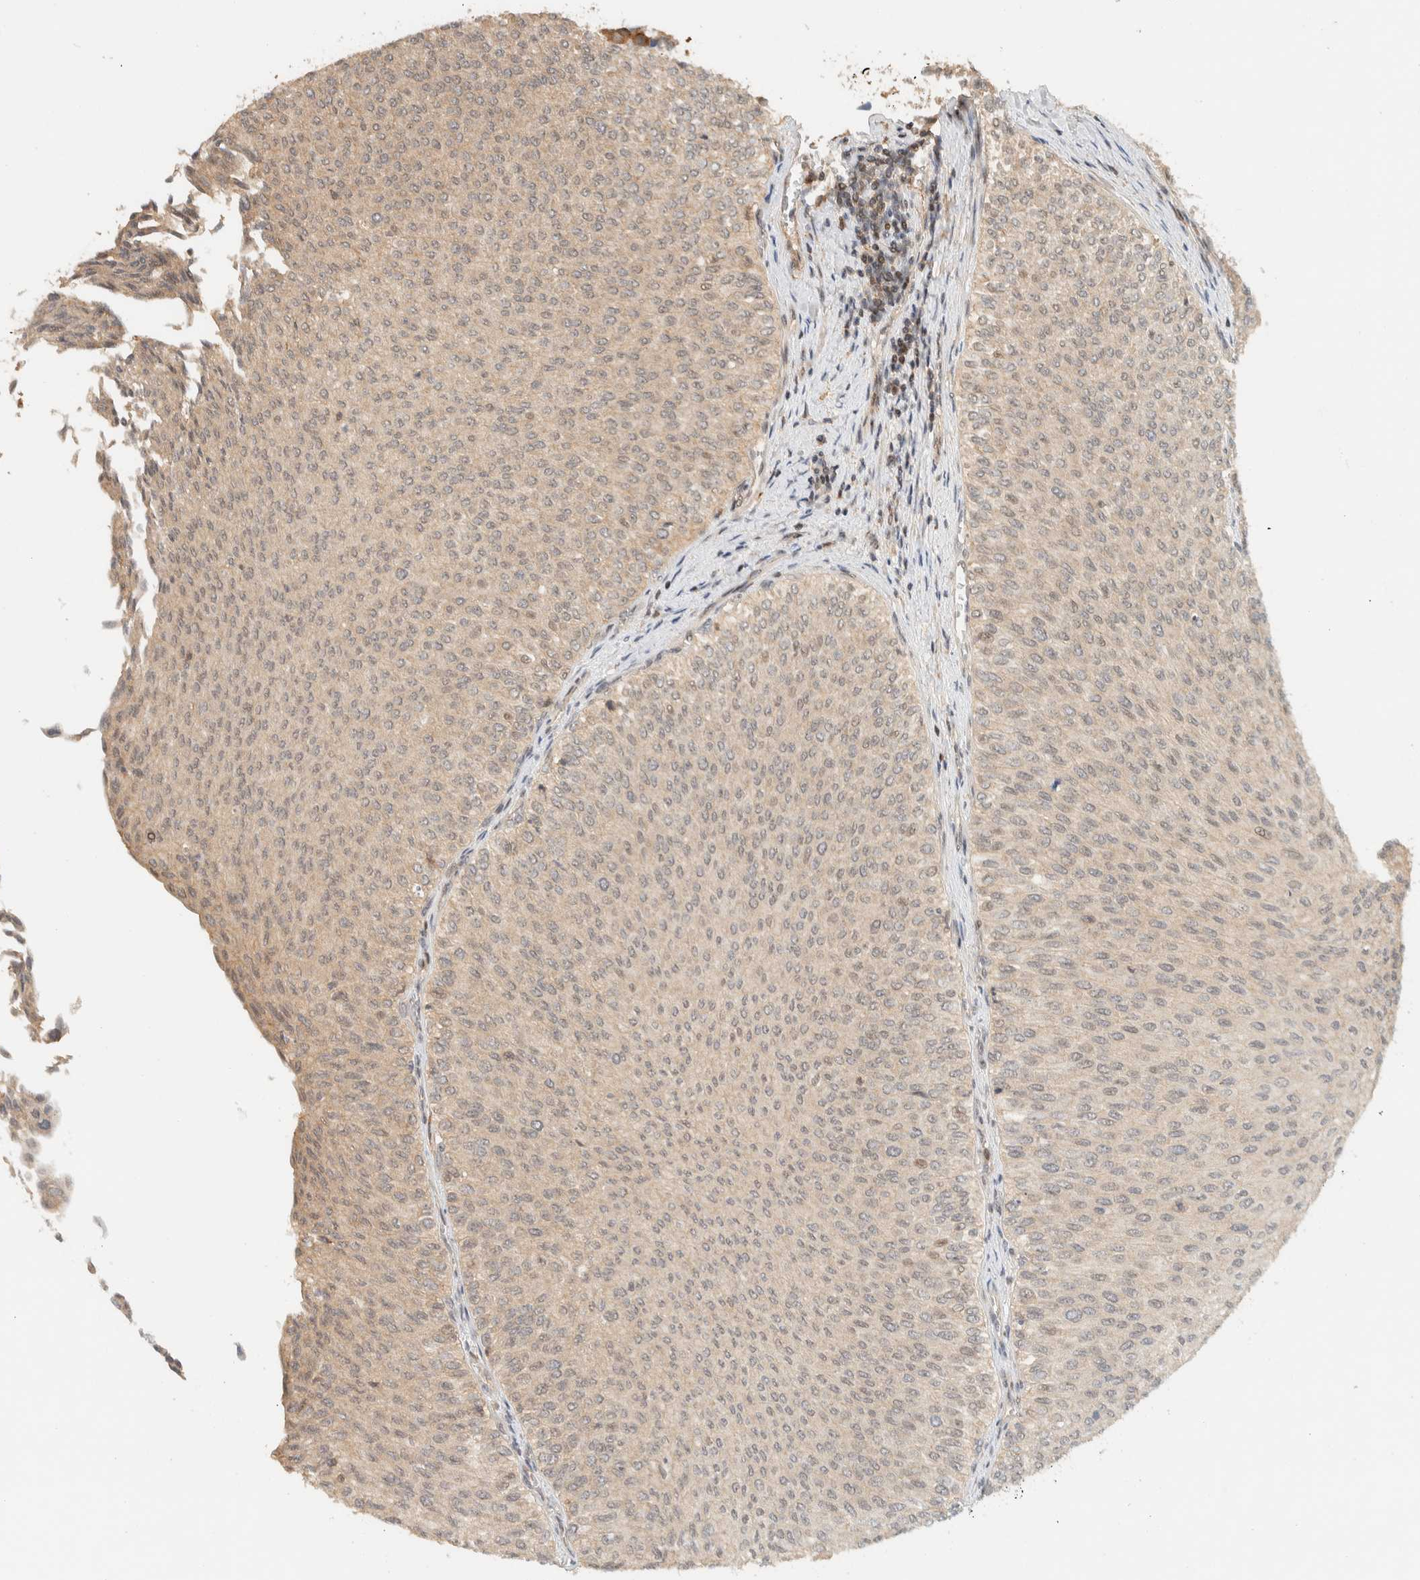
{"staining": {"intensity": "weak", "quantity": ">75%", "location": "cytoplasmic/membranous,nuclear"}, "tissue": "urothelial cancer", "cell_type": "Tumor cells", "image_type": "cancer", "snomed": [{"axis": "morphology", "description": "Urothelial carcinoma, Low grade"}, {"axis": "topography", "description": "Urinary bladder"}], "caption": "Tumor cells reveal weak cytoplasmic/membranous and nuclear expression in approximately >75% of cells in urothelial cancer. The protein of interest is stained brown, and the nuclei are stained in blue (DAB (3,3'-diaminobenzidine) IHC with brightfield microscopy, high magnification).", "gene": "ARFGEF1", "patient": {"sex": "male", "age": 78}}